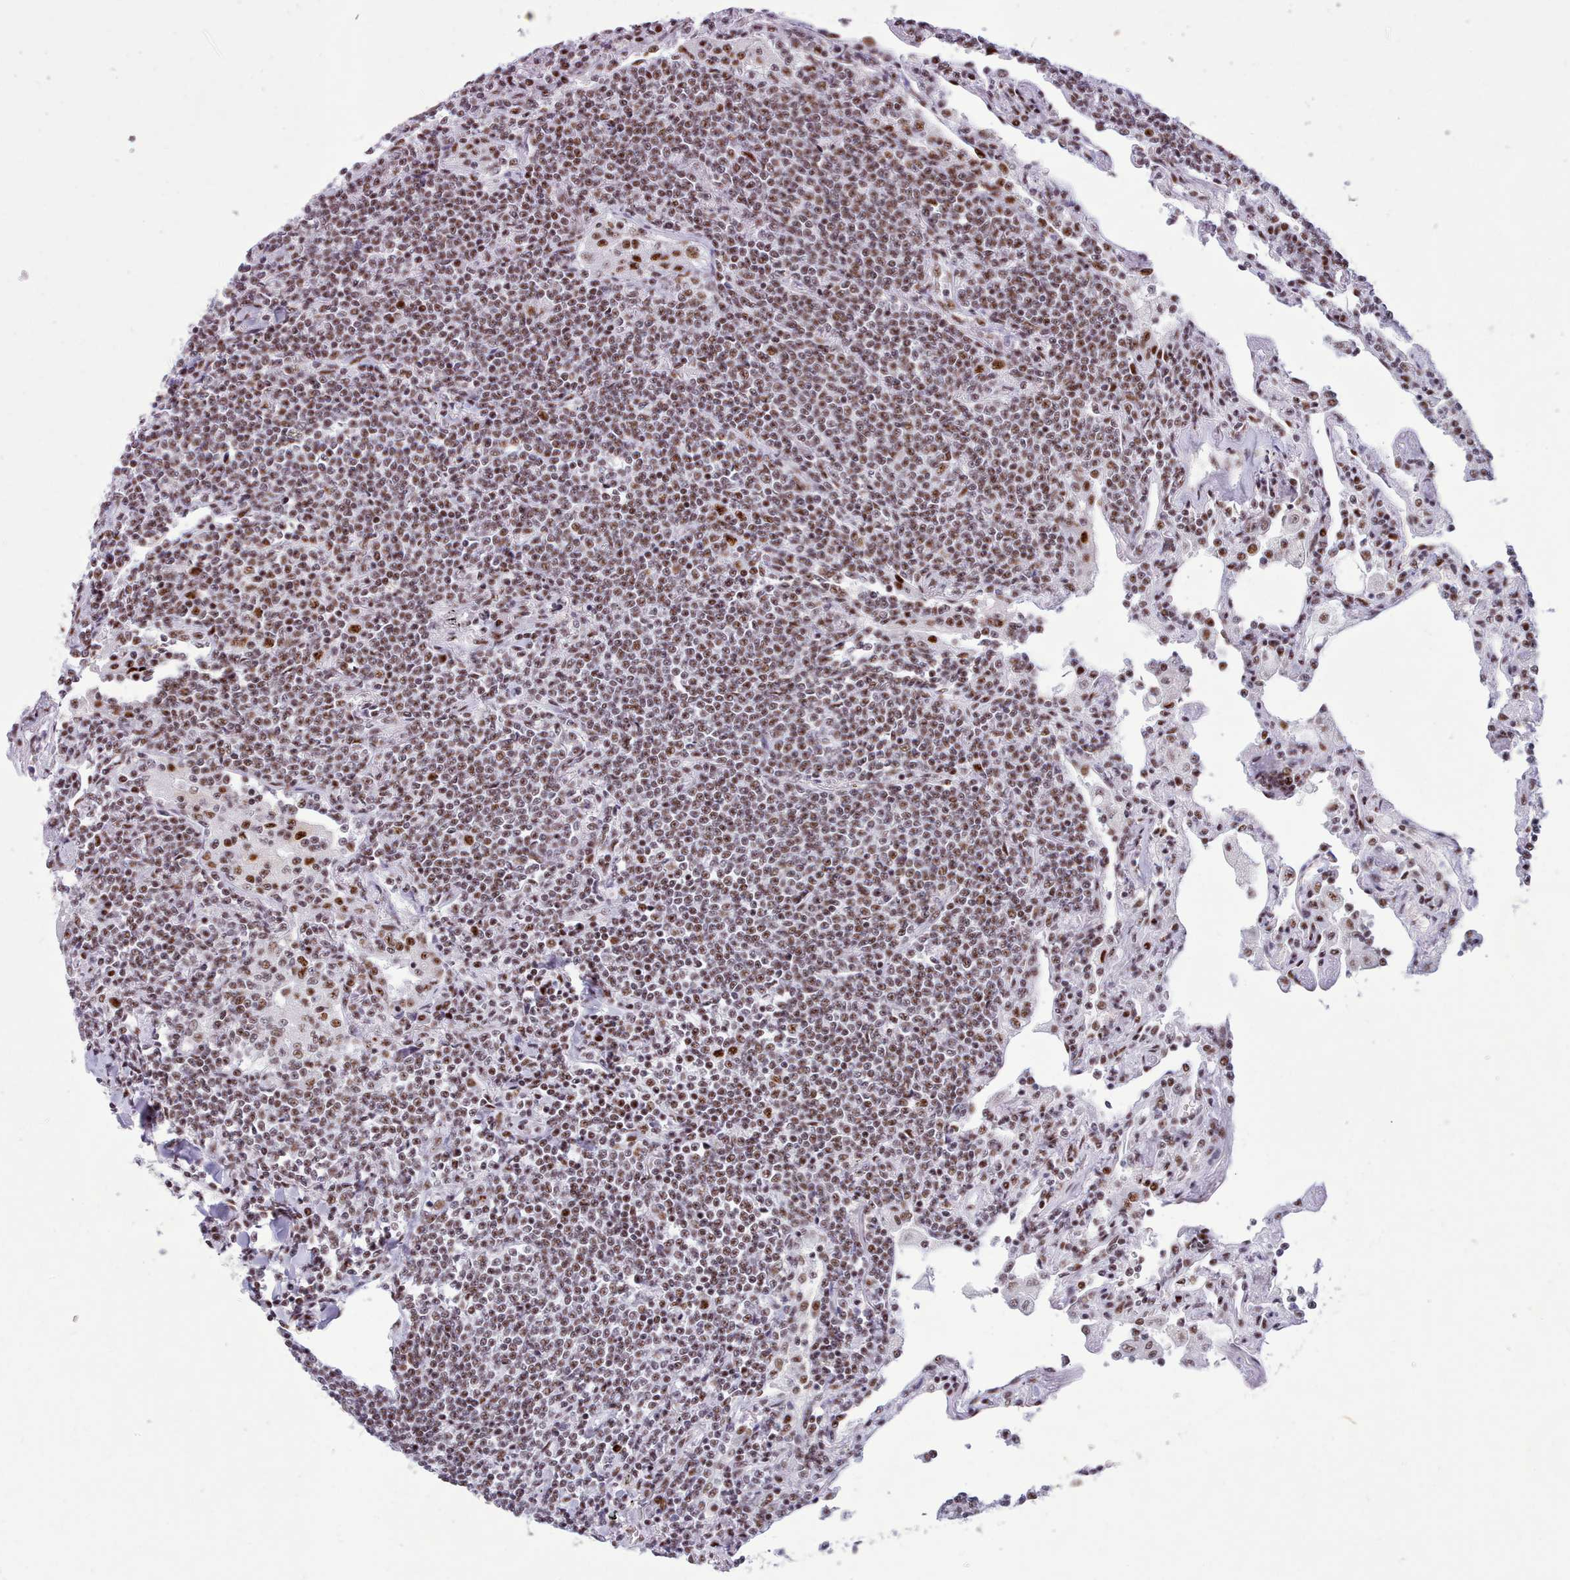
{"staining": {"intensity": "moderate", "quantity": ">75%", "location": "nuclear"}, "tissue": "lymphoma", "cell_type": "Tumor cells", "image_type": "cancer", "snomed": [{"axis": "morphology", "description": "Malignant lymphoma, non-Hodgkin's type, Low grade"}, {"axis": "topography", "description": "Lung"}], "caption": "Tumor cells reveal medium levels of moderate nuclear staining in approximately >75% of cells in malignant lymphoma, non-Hodgkin's type (low-grade).", "gene": "TMEM35B", "patient": {"sex": "female", "age": 71}}